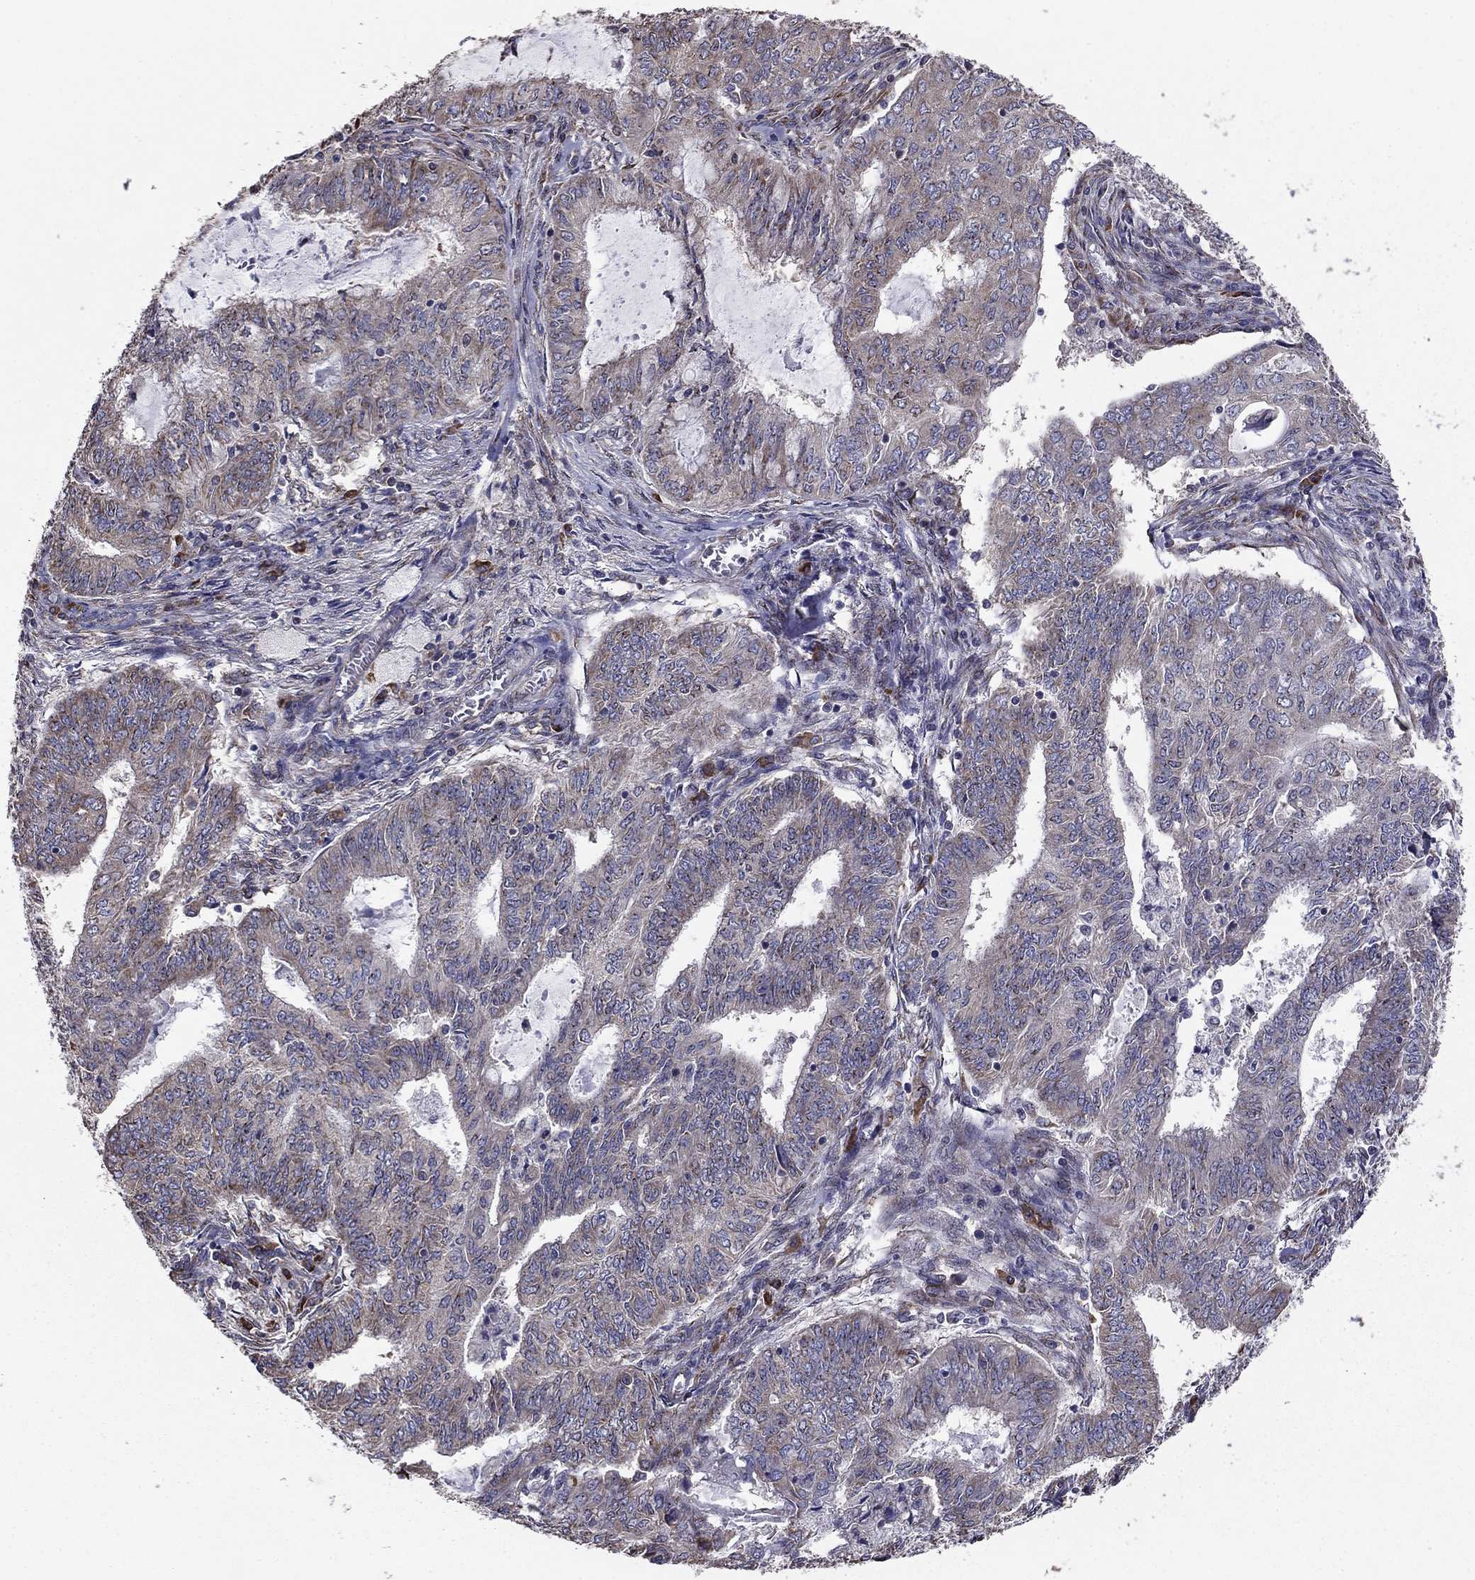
{"staining": {"intensity": "negative", "quantity": "none", "location": "none"}, "tissue": "endometrial cancer", "cell_type": "Tumor cells", "image_type": "cancer", "snomed": [{"axis": "morphology", "description": "Adenocarcinoma, NOS"}, {"axis": "topography", "description": "Endometrium"}], "caption": "IHC histopathology image of adenocarcinoma (endometrial) stained for a protein (brown), which reveals no expression in tumor cells.", "gene": "NKIRAS1", "patient": {"sex": "female", "age": 62}}